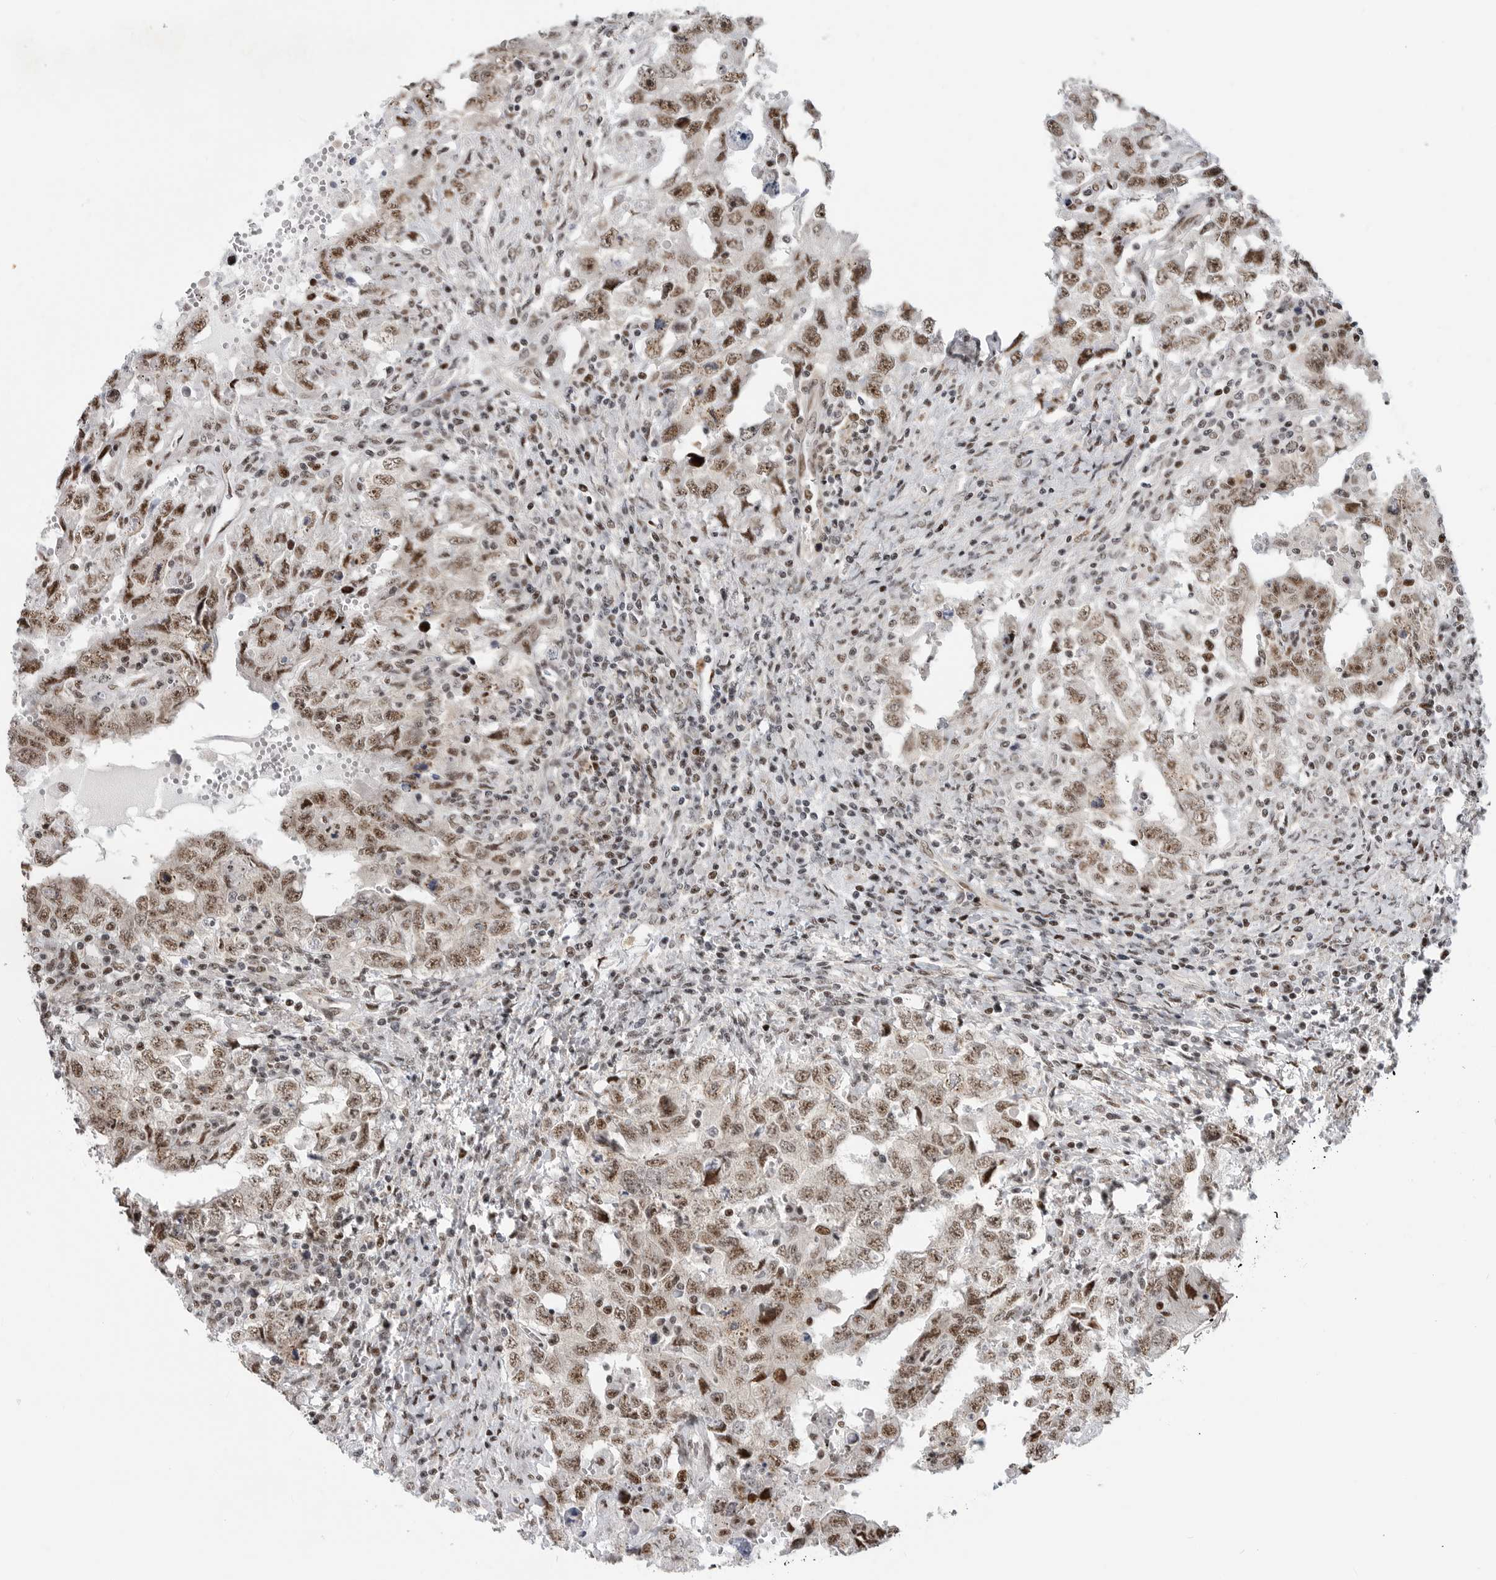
{"staining": {"intensity": "moderate", "quantity": ">75%", "location": "nuclear"}, "tissue": "testis cancer", "cell_type": "Tumor cells", "image_type": "cancer", "snomed": [{"axis": "morphology", "description": "Carcinoma, Embryonal, NOS"}, {"axis": "topography", "description": "Testis"}], "caption": "Human testis cancer (embryonal carcinoma) stained for a protein (brown) reveals moderate nuclear positive expression in approximately >75% of tumor cells.", "gene": "GPATCH2", "patient": {"sex": "male", "age": 26}}